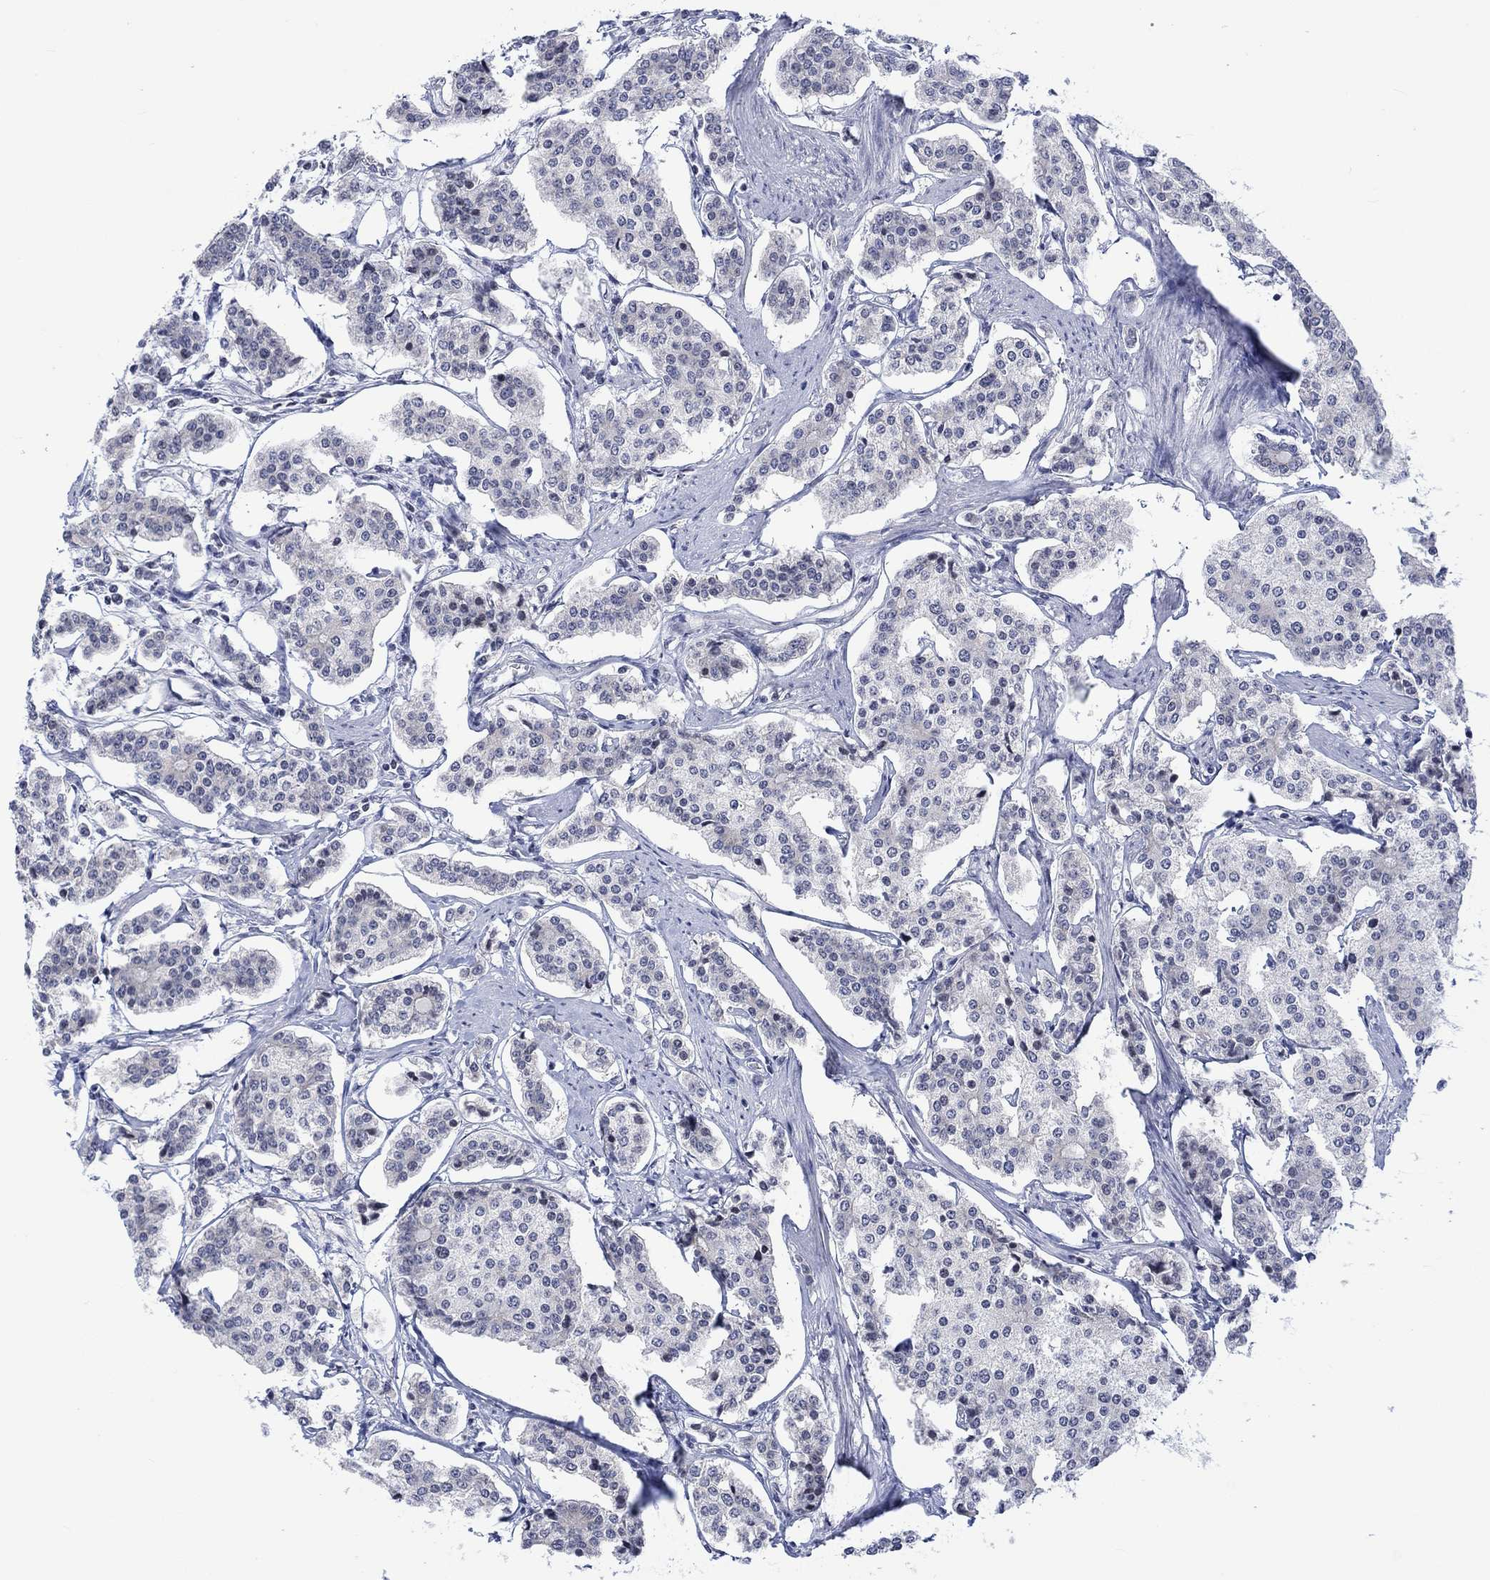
{"staining": {"intensity": "negative", "quantity": "none", "location": "none"}, "tissue": "carcinoid", "cell_type": "Tumor cells", "image_type": "cancer", "snomed": [{"axis": "morphology", "description": "Carcinoid, malignant, NOS"}, {"axis": "topography", "description": "Small intestine"}], "caption": "Micrograph shows no protein positivity in tumor cells of carcinoid tissue.", "gene": "DCX", "patient": {"sex": "female", "age": 65}}